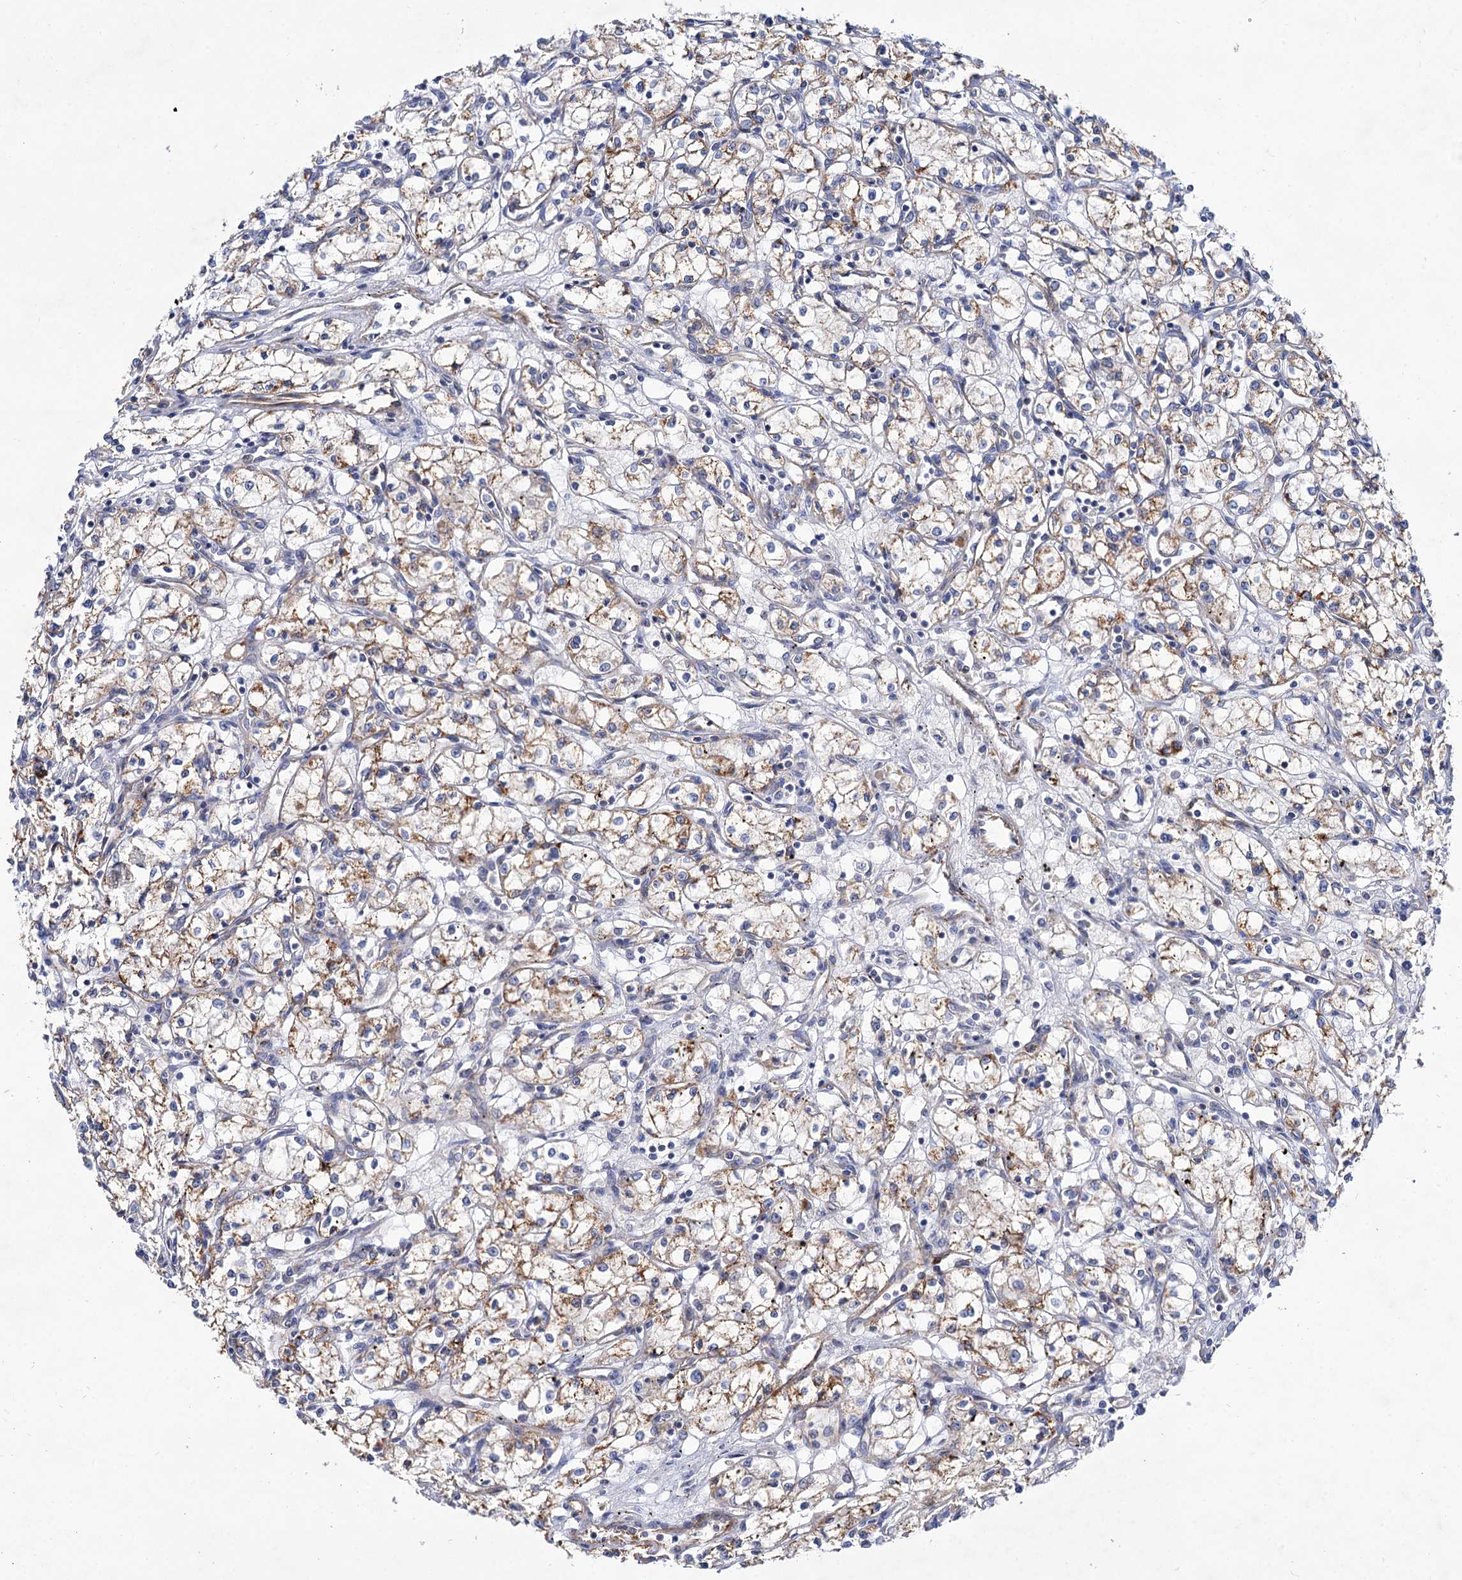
{"staining": {"intensity": "moderate", "quantity": ">75%", "location": "cytoplasmic/membranous"}, "tissue": "renal cancer", "cell_type": "Tumor cells", "image_type": "cancer", "snomed": [{"axis": "morphology", "description": "Adenocarcinoma, NOS"}, {"axis": "topography", "description": "Kidney"}], "caption": "Renal cancer tissue displays moderate cytoplasmic/membranous expression in approximately >75% of tumor cells (IHC, brightfield microscopy, high magnification).", "gene": "NUDCD2", "patient": {"sex": "male", "age": 59}}